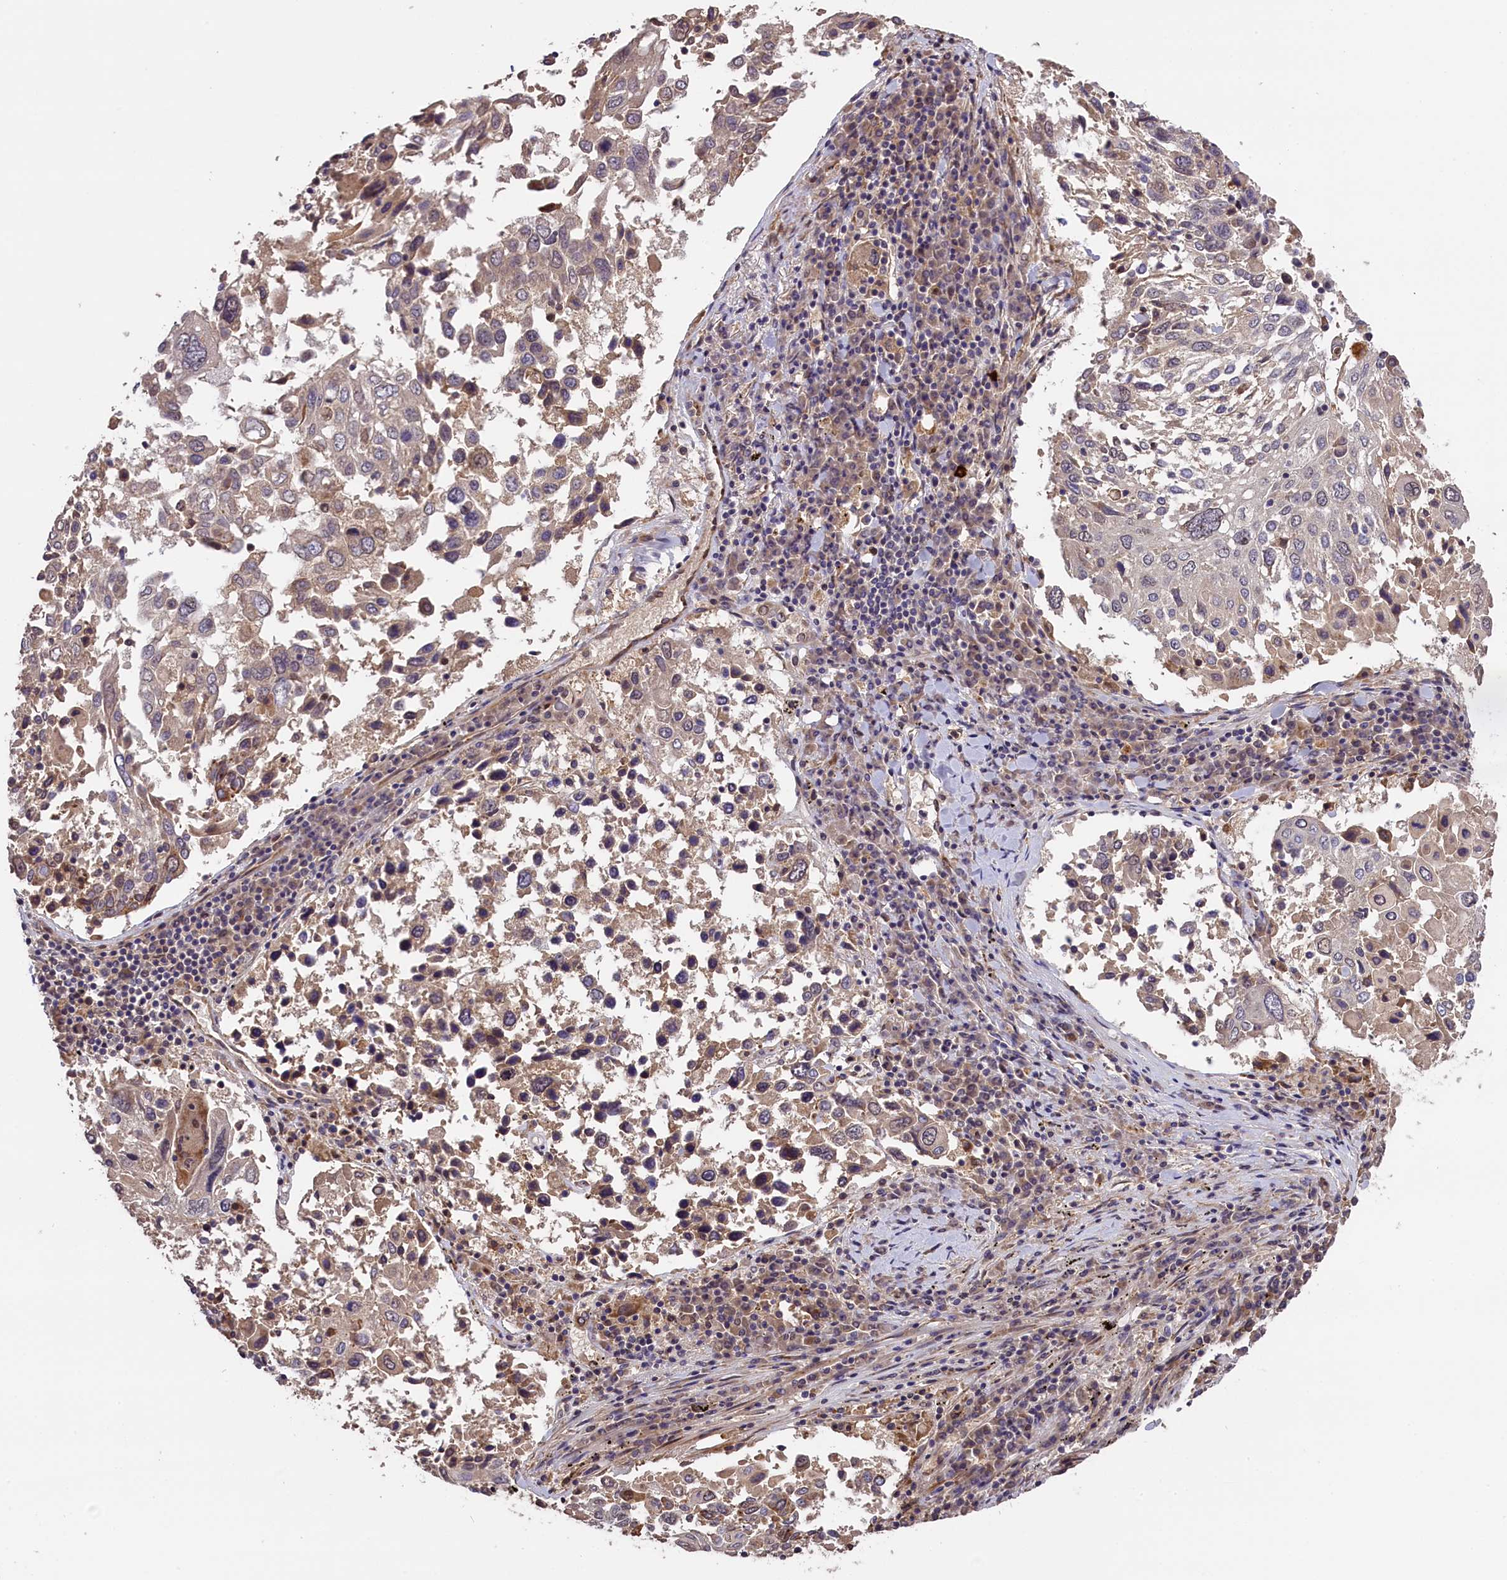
{"staining": {"intensity": "negative", "quantity": "none", "location": "none"}, "tissue": "lung cancer", "cell_type": "Tumor cells", "image_type": "cancer", "snomed": [{"axis": "morphology", "description": "Squamous cell carcinoma, NOS"}, {"axis": "topography", "description": "Lung"}], "caption": "There is no significant expression in tumor cells of lung cancer.", "gene": "DNAJB9", "patient": {"sex": "male", "age": 65}}